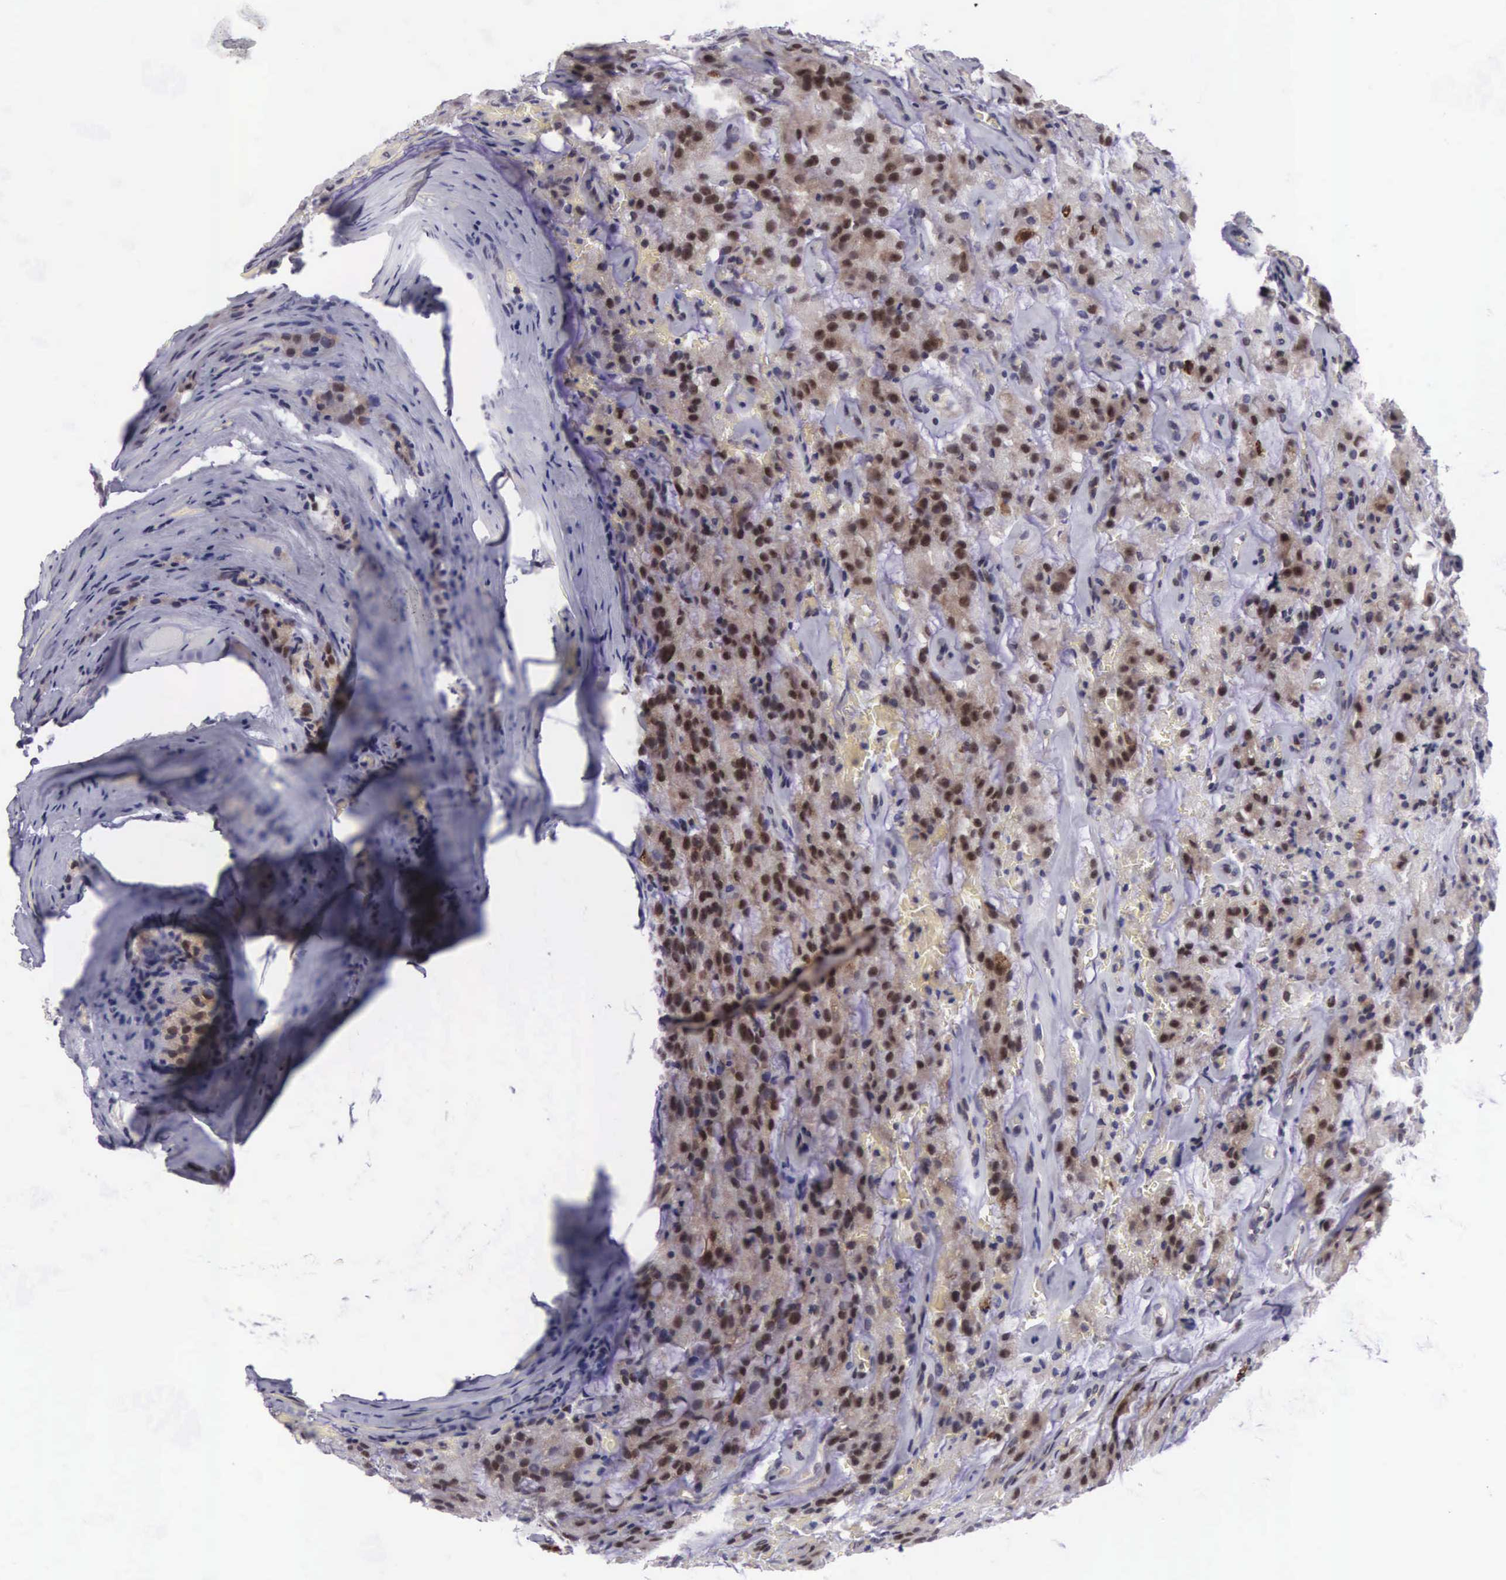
{"staining": {"intensity": "moderate", "quantity": ">75%", "location": "cytoplasmic/membranous,nuclear"}, "tissue": "prostate cancer", "cell_type": "Tumor cells", "image_type": "cancer", "snomed": [{"axis": "morphology", "description": "Adenocarcinoma, Medium grade"}, {"axis": "topography", "description": "Prostate"}], "caption": "Immunohistochemistry (IHC) of prostate medium-grade adenocarcinoma exhibits medium levels of moderate cytoplasmic/membranous and nuclear expression in approximately >75% of tumor cells. (Brightfield microscopy of DAB IHC at high magnification).", "gene": "EMID1", "patient": {"sex": "male", "age": 60}}